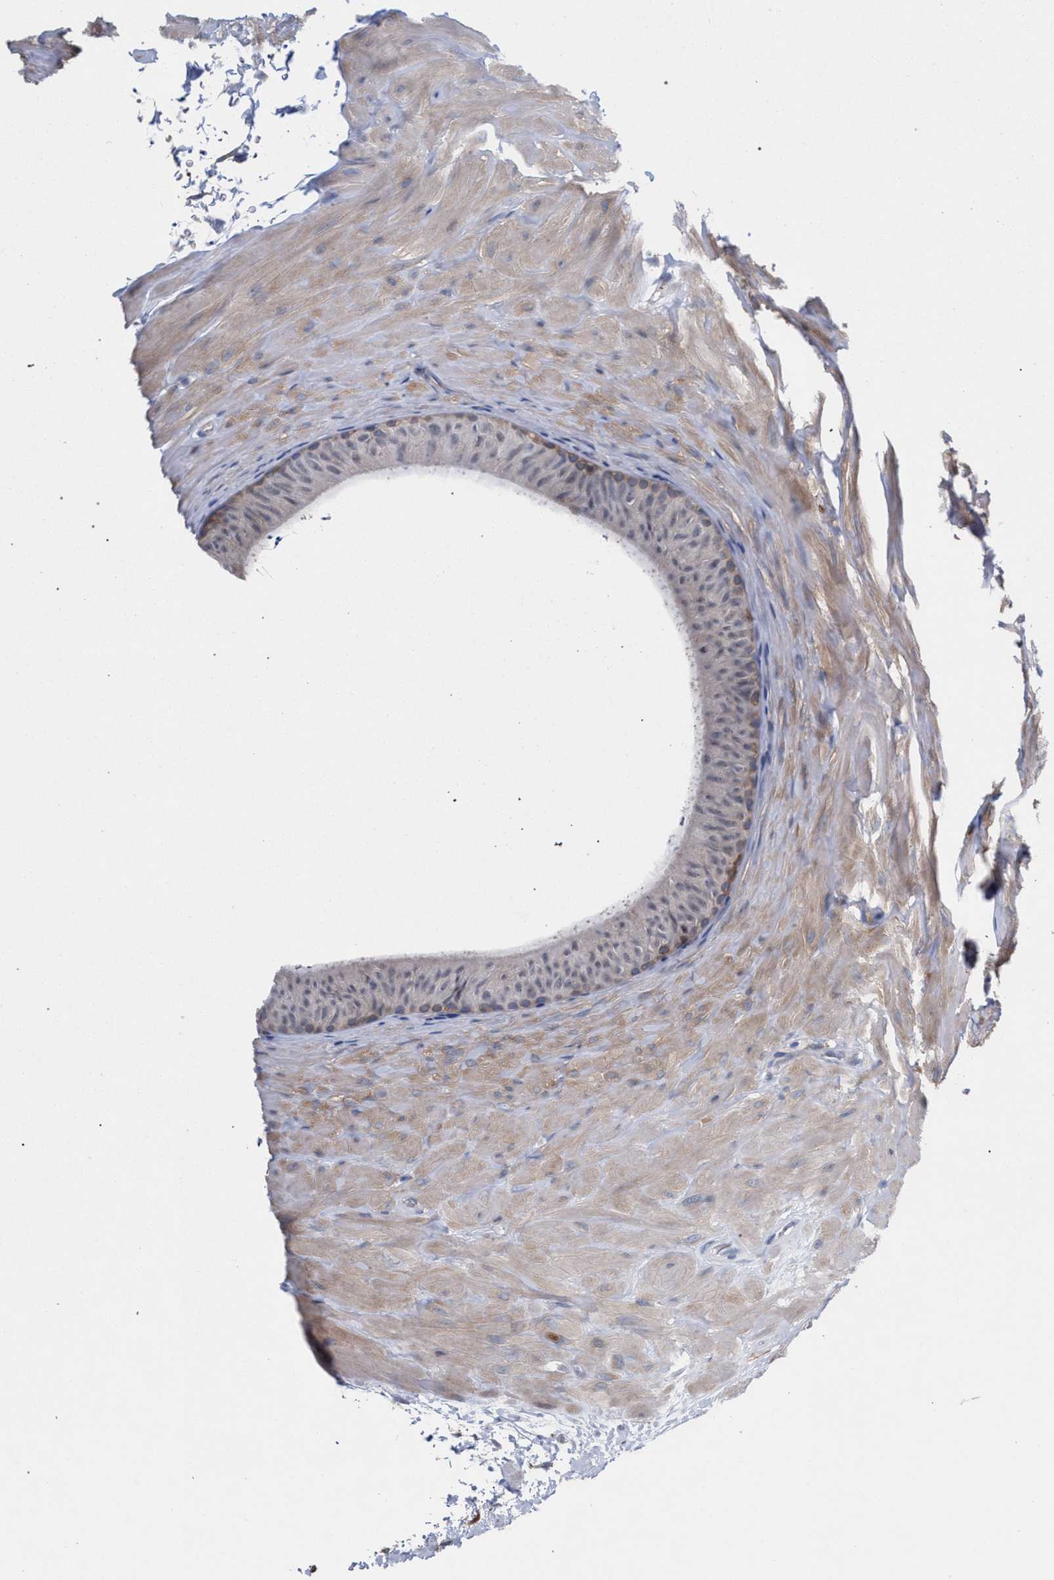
{"staining": {"intensity": "moderate", "quantity": "<25%", "location": "cytoplasmic/membranous"}, "tissue": "epididymis", "cell_type": "Glandular cells", "image_type": "normal", "snomed": [{"axis": "morphology", "description": "Normal tissue, NOS"}, {"axis": "topography", "description": "Epididymis"}], "caption": "Immunohistochemical staining of benign human epididymis demonstrates moderate cytoplasmic/membranous protein positivity in about <25% of glandular cells.", "gene": "FHOD3", "patient": {"sex": "male", "age": 34}}